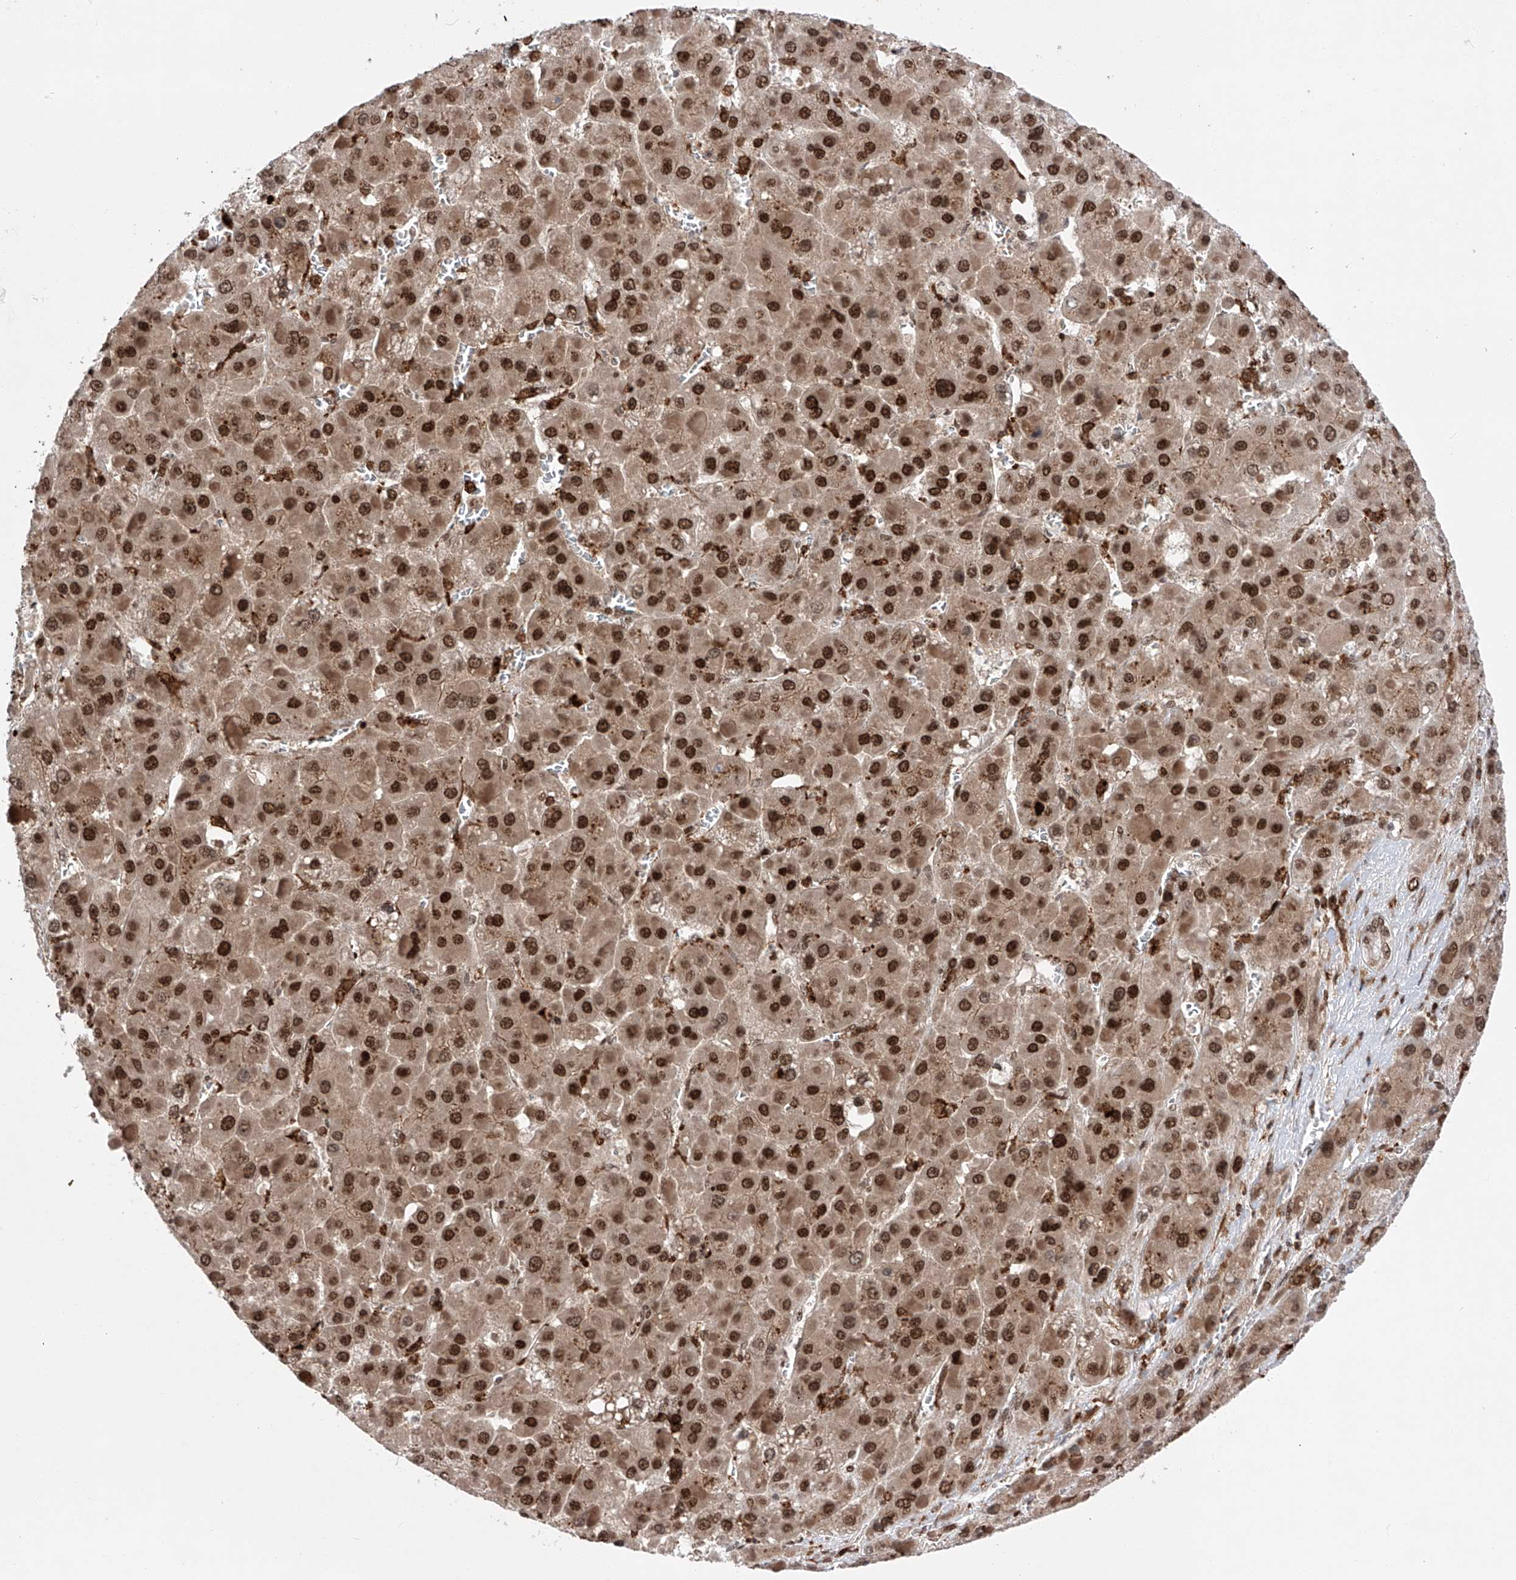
{"staining": {"intensity": "strong", "quantity": ">75%", "location": "nuclear"}, "tissue": "liver cancer", "cell_type": "Tumor cells", "image_type": "cancer", "snomed": [{"axis": "morphology", "description": "Carcinoma, Hepatocellular, NOS"}, {"axis": "topography", "description": "Liver"}], "caption": "Brown immunohistochemical staining in human liver hepatocellular carcinoma displays strong nuclear positivity in about >75% of tumor cells.", "gene": "ZNF280D", "patient": {"sex": "female", "age": 73}}